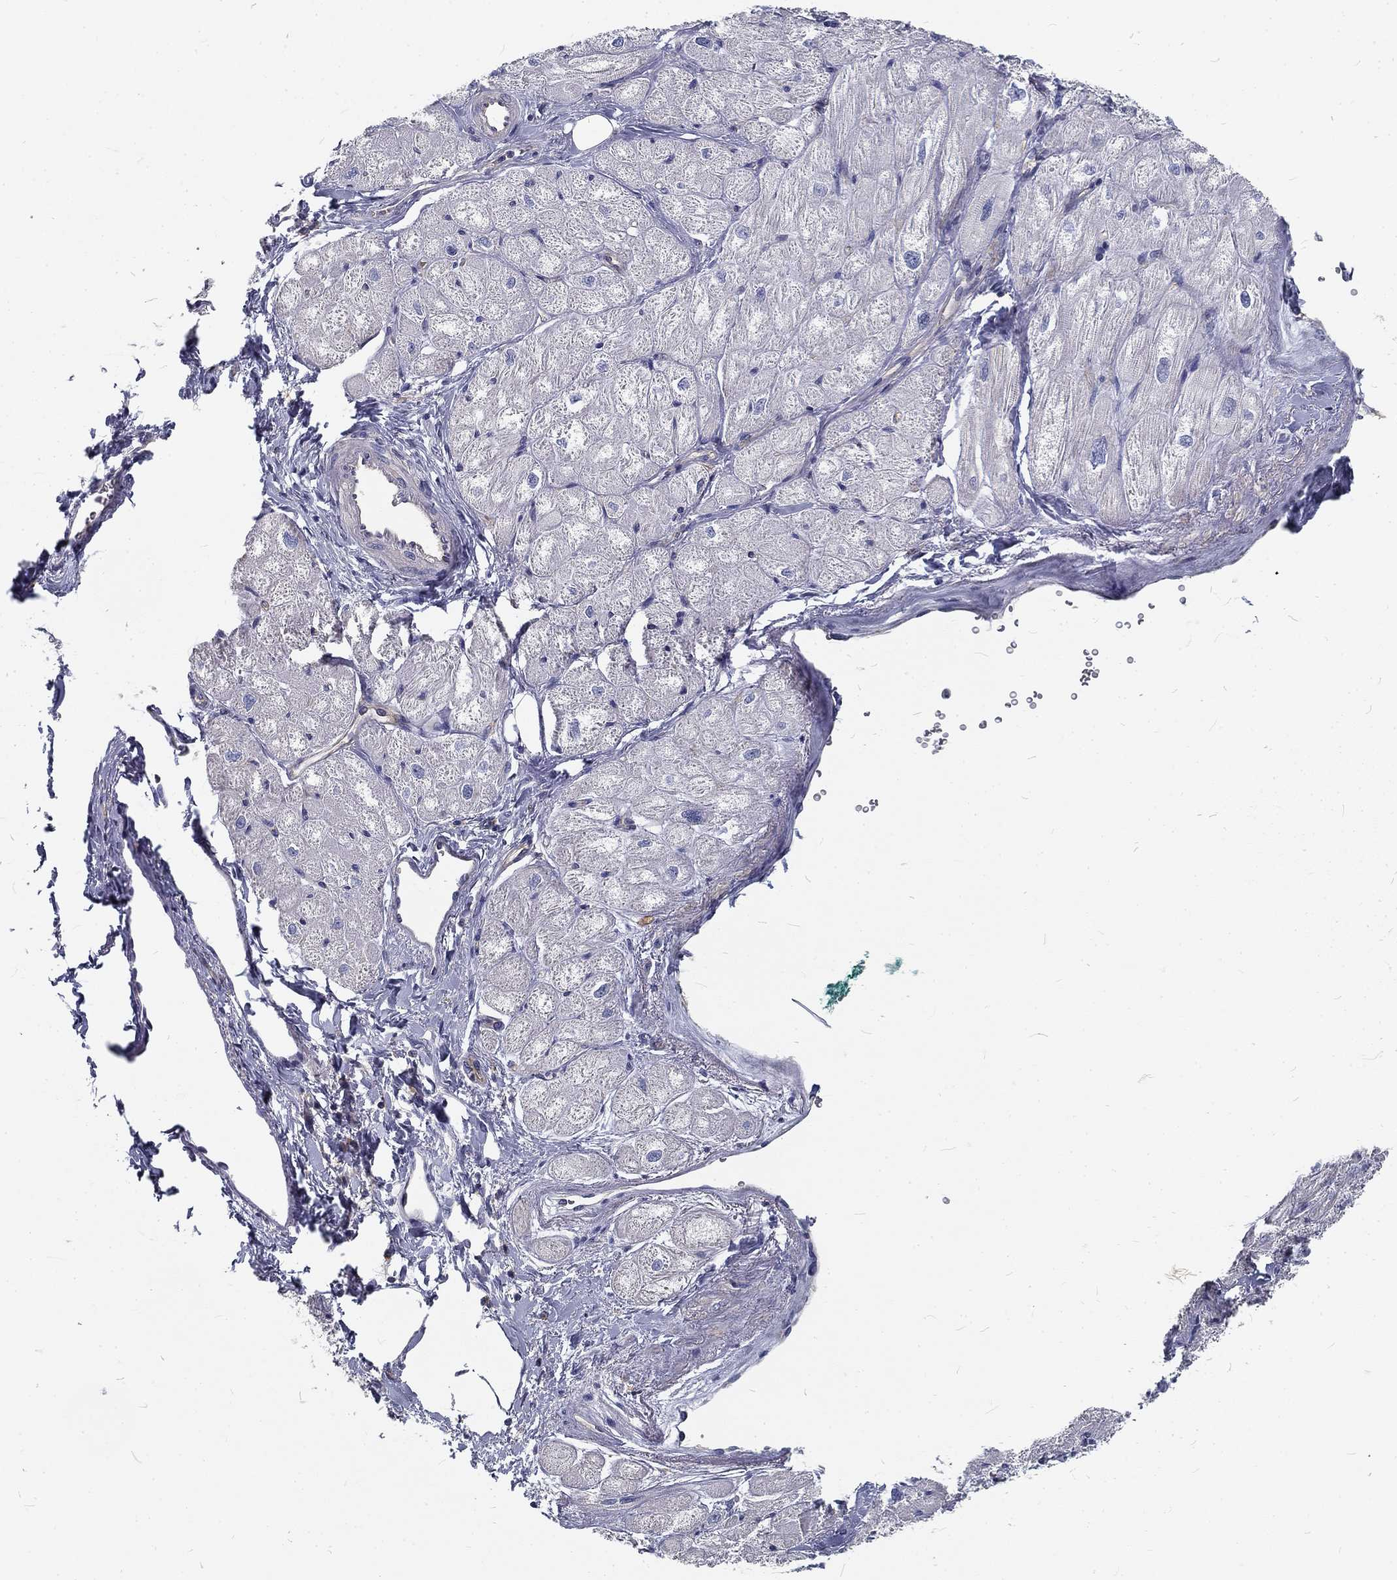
{"staining": {"intensity": "negative", "quantity": "none", "location": "none"}, "tissue": "heart muscle", "cell_type": "Cardiomyocytes", "image_type": "normal", "snomed": [{"axis": "morphology", "description": "Normal tissue, NOS"}, {"axis": "topography", "description": "Heart"}], "caption": "A high-resolution micrograph shows IHC staining of normal heart muscle, which demonstrates no significant positivity in cardiomyocytes. (Stains: DAB (3,3'-diaminobenzidine) immunohistochemistry (IHC) with hematoxylin counter stain, Microscopy: brightfield microscopy at high magnification).", "gene": "MTMR11", "patient": {"sex": "male", "age": 57}}